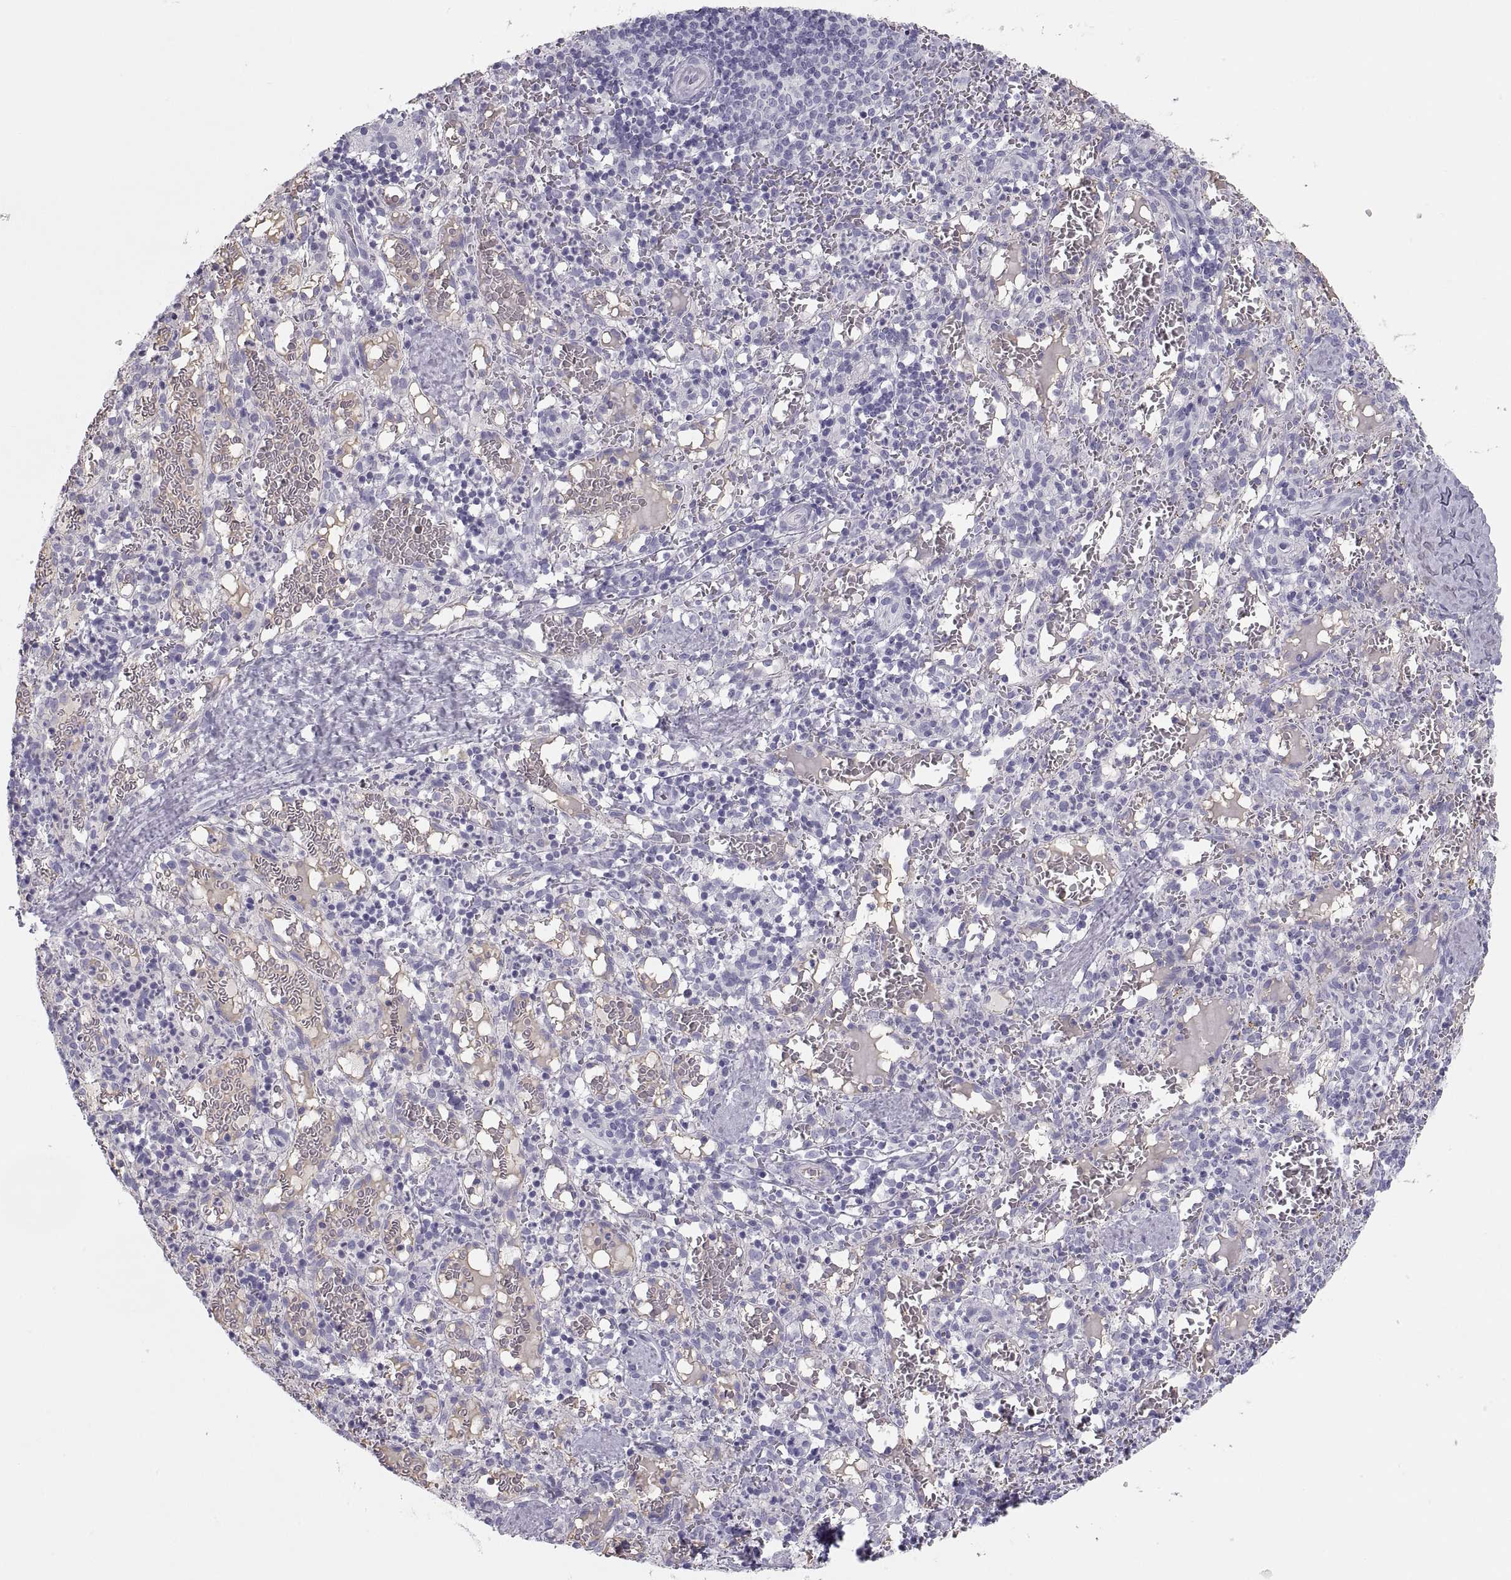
{"staining": {"intensity": "negative", "quantity": "none", "location": "none"}, "tissue": "spleen", "cell_type": "Cells in red pulp", "image_type": "normal", "snomed": [{"axis": "morphology", "description": "Normal tissue, NOS"}, {"axis": "topography", "description": "Spleen"}], "caption": "Cells in red pulp are negative for brown protein staining in unremarkable spleen. (Stains: DAB (3,3'-diaminobenzidine) immunohistochemistry with hematoxylin counter stain, Microscopy: brightfield microscopy at high magnification).", "gene": "MAGEB2", "patient": {"sex": "male", "age": 11}}